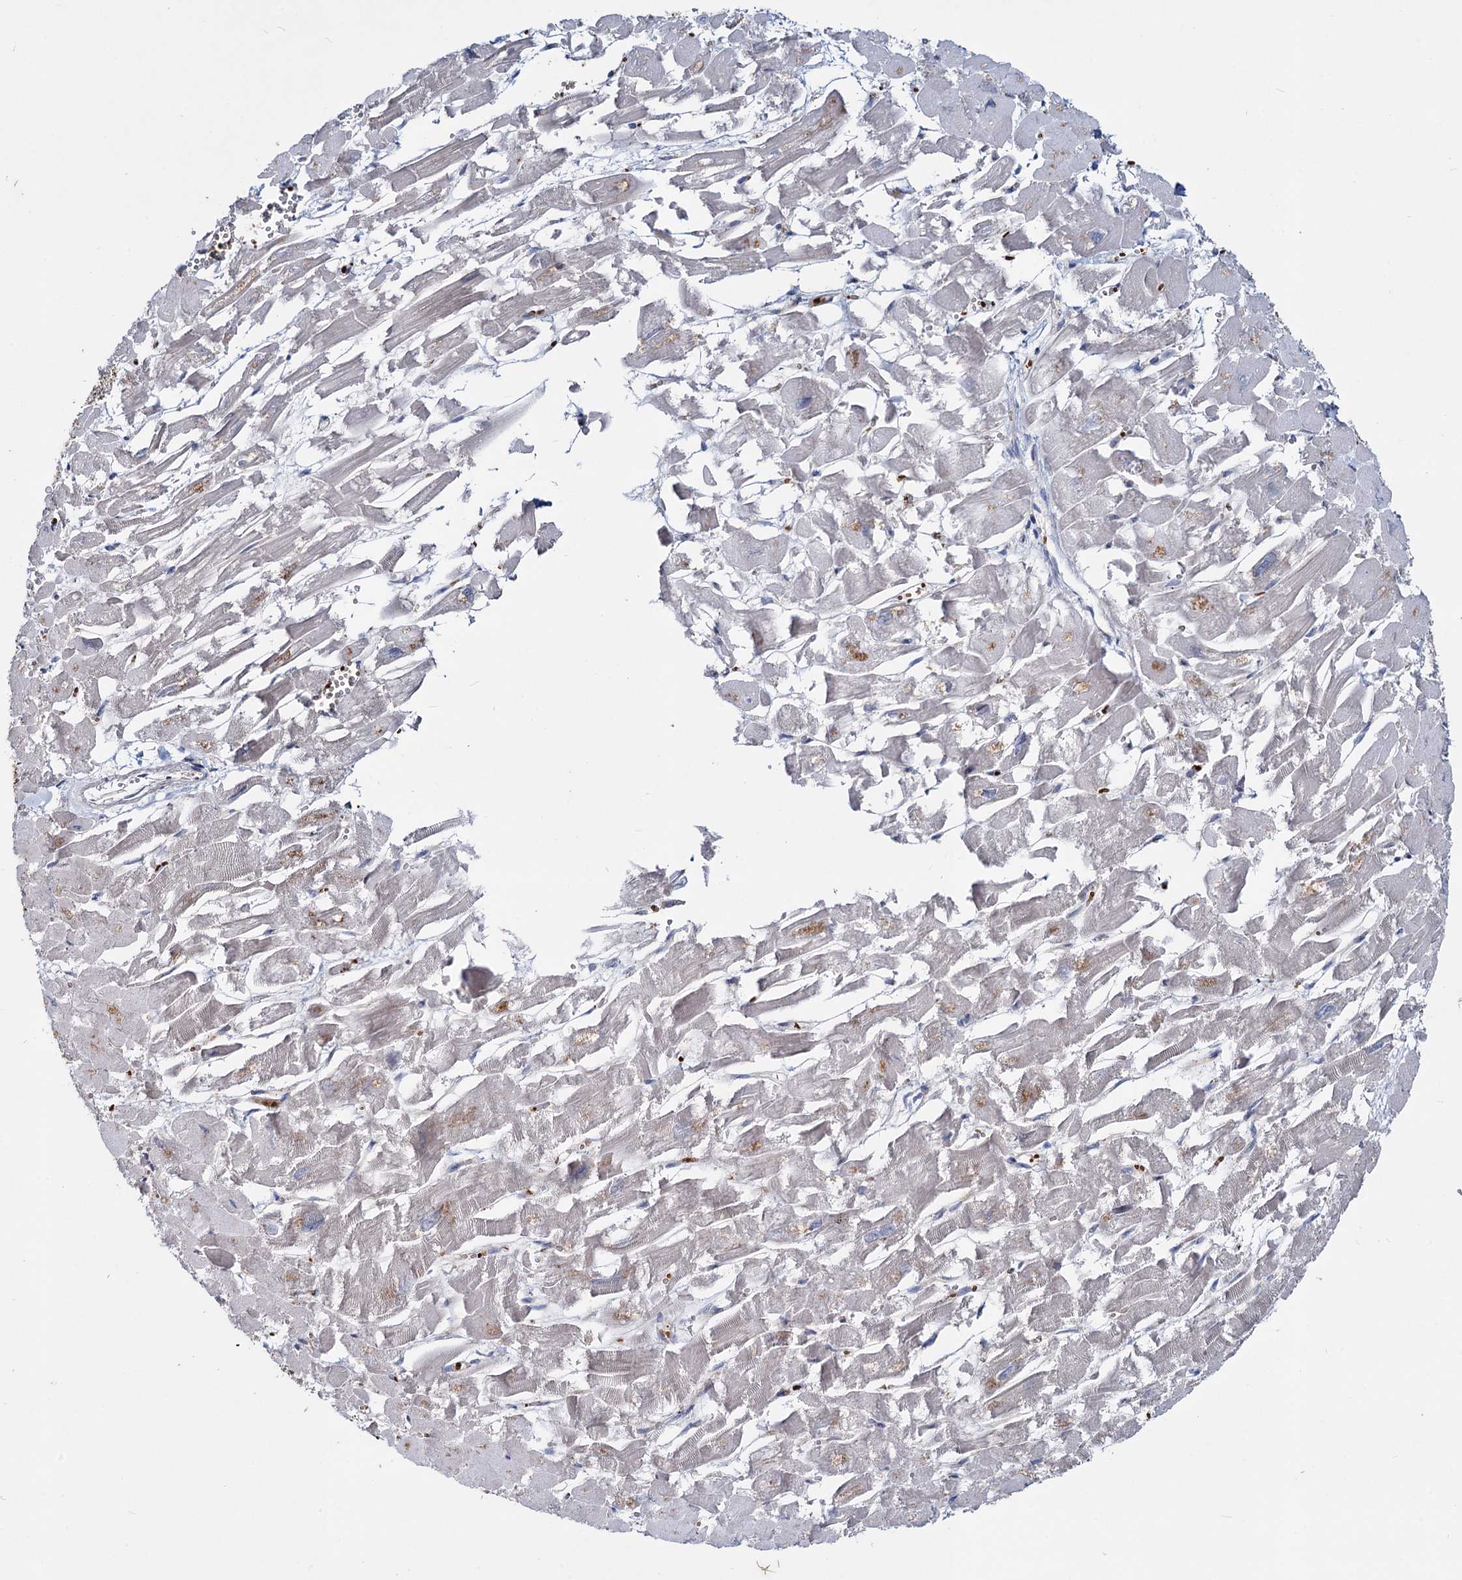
{"staining": {"intensity": "weak", "quantity": "<25%", "location": "cytoplasmic/membranous"}, "tissue": "heart muscle", "cell_type": "Cardiomyocytes", "image_type": "normal", "snomed": [{"axis": "morphology", "description": "Normal tissue, NOS"}, {"axis": "topography", "description": "Heart"}], "caption": "Unremarkable heart muscle was stained to show a protein in brown. There is no significant positivity in cardiomyocytes. (DAB (3,3'-diaminobenzidine) IHC visualized using brightfield microscopy, high magnification).", "gene": "RNF6", "patient": {"sex": "male", "age": 54}}